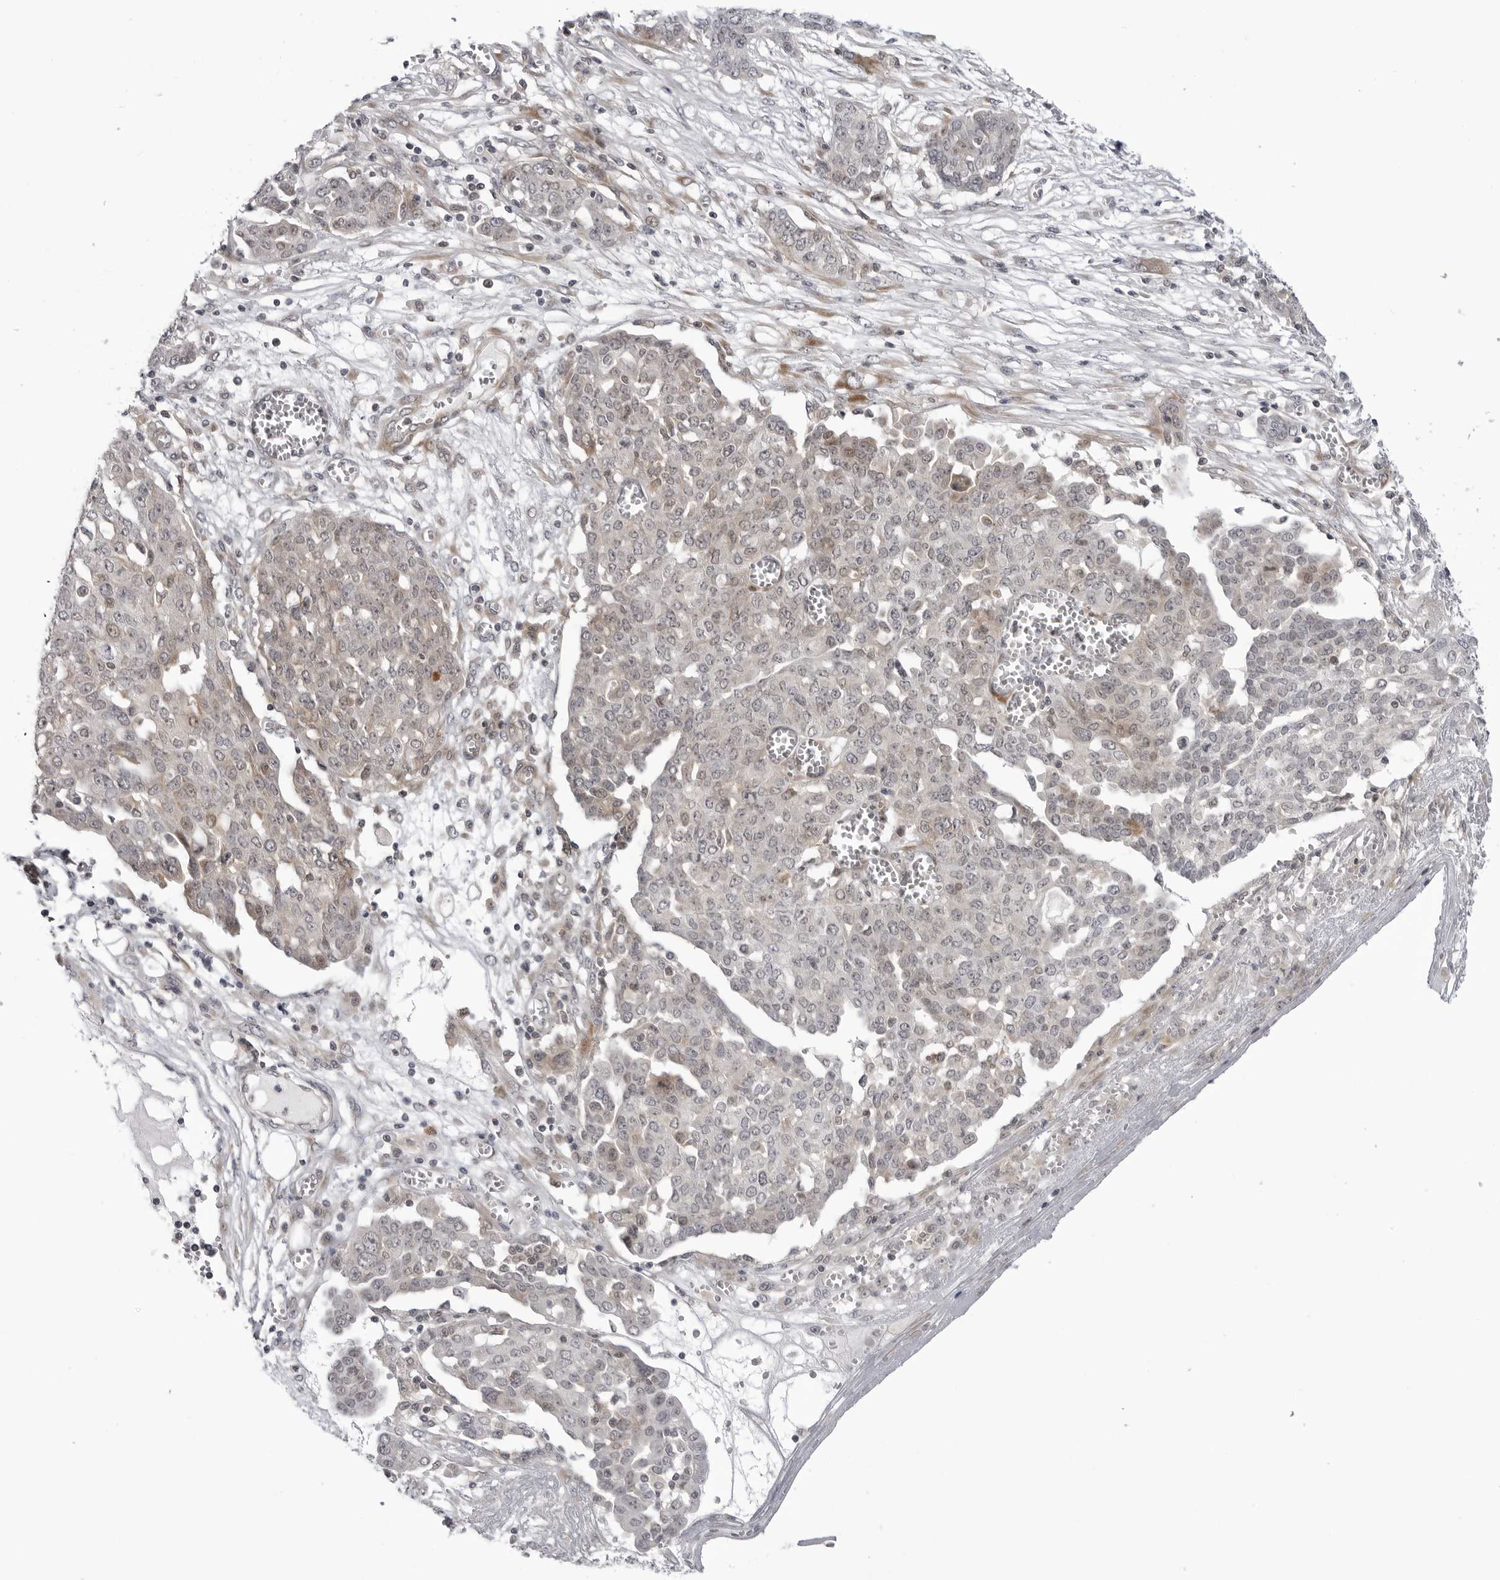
{"staining": {"intensity": "negative", "quantity": "none", "location": "none"}, "tissue": "ovarian cancer", "cell_type": "Tumor cells", "image_type": "cancer", "snomed": [{"axis": "morphology", "description": "Cystadenocarcinoma, serous, NOS"}, {"axis": "topography", "description": "Soft tissue"}, {"axis": "topography", "description": "Ovary"}], "caption": "DAB (3,3'-diaminobenzidine) immunohistochemical staining of human ovarian cancer (serous cystadenocarcinoma) reveals no significant staining in tumor cells.", "gene": "ADAMTS5", "patient": {"sex": "female", "age": 57}}